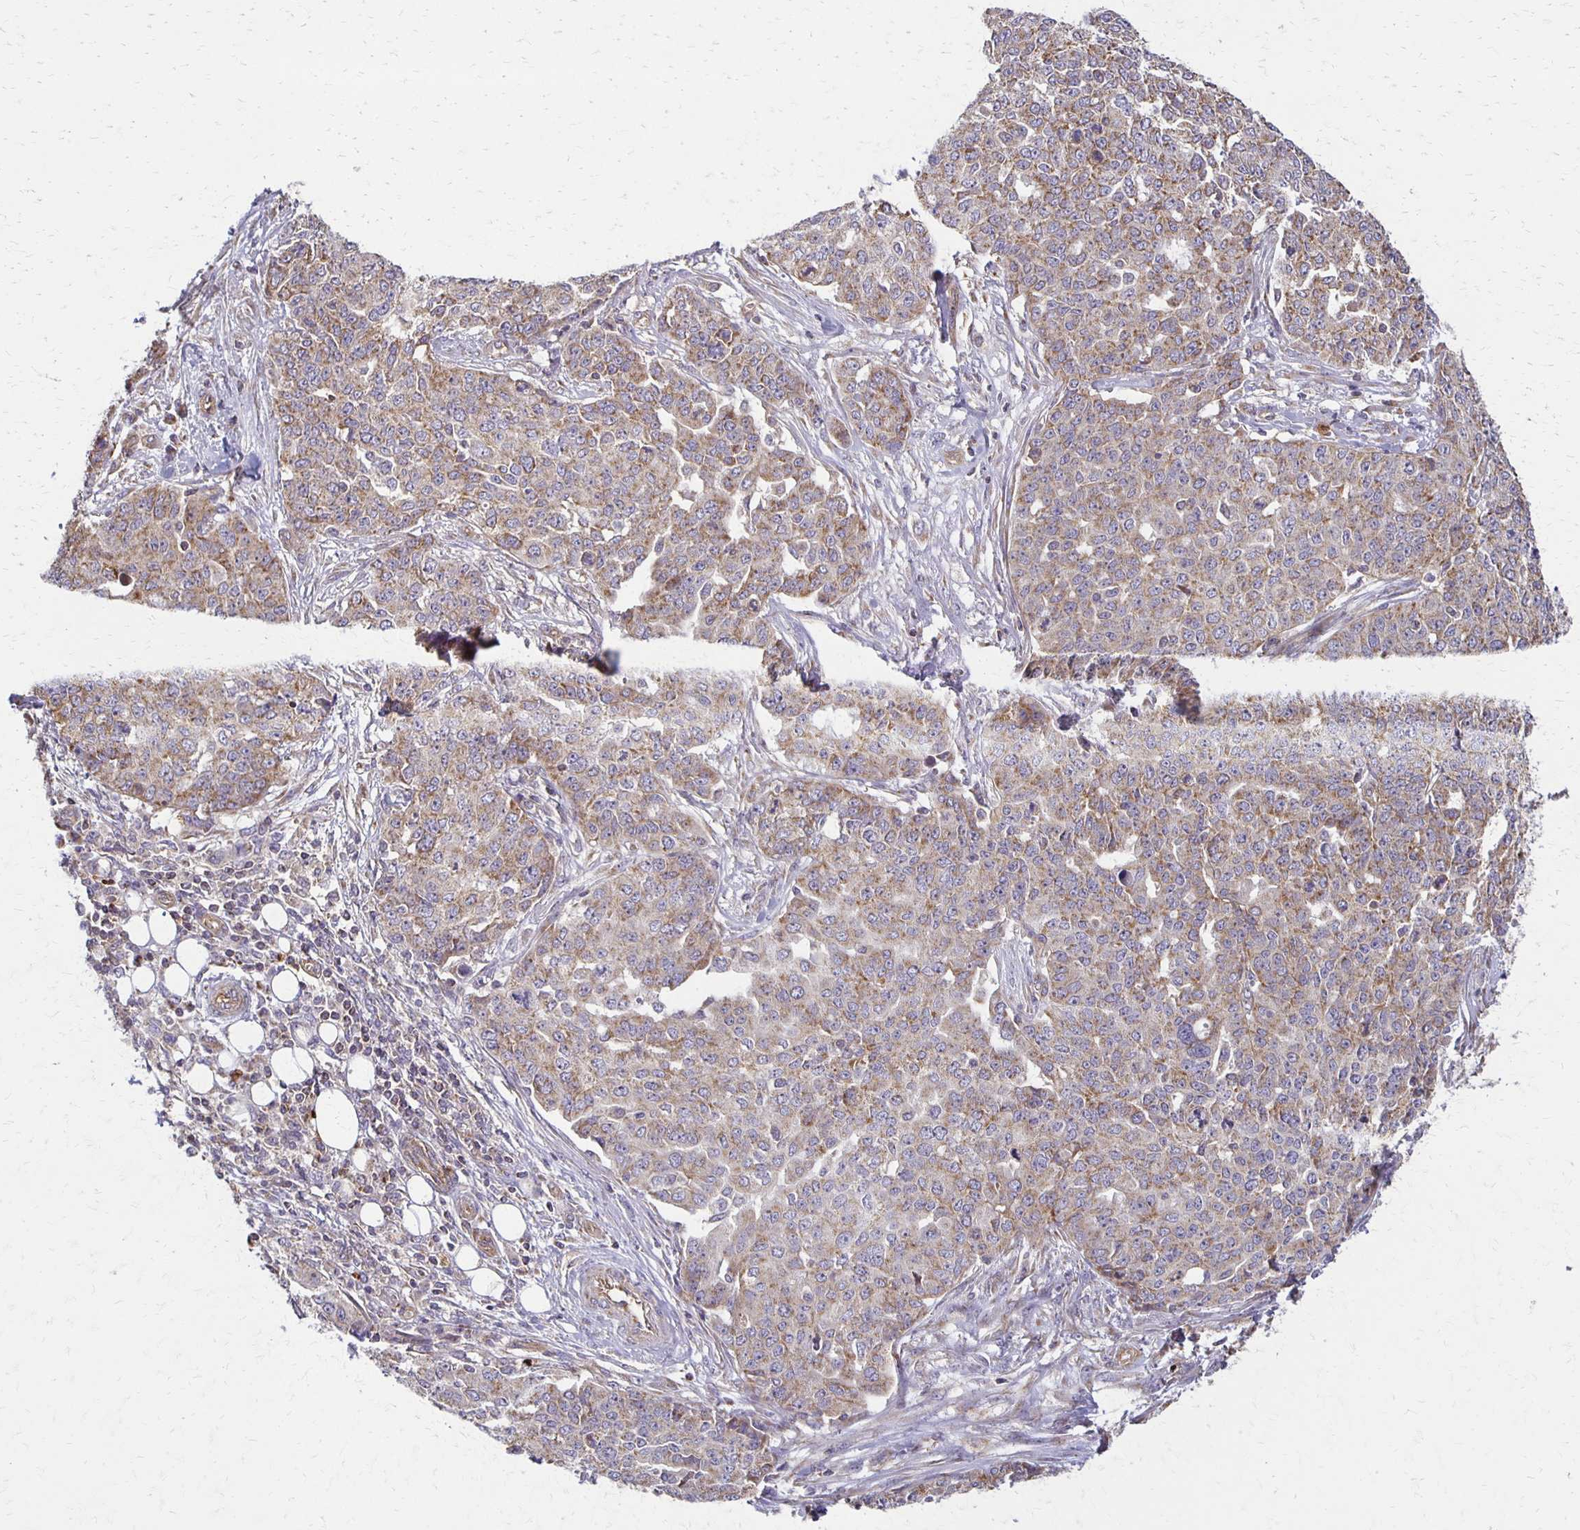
{"staining": {"intensity": "weak", "quantity": "25%-75%", "location": "cytoplasmic/membranous"}, "tissue": "ovarian cancer", "cell_type": "Tumor cells", "image_type": "cancer", "snomed": [{"axis": "morphology", "description": "Cystadenocarcinoma, serous, NOS"}, {"axis": "topography", "description": "Soft tissue"}, {"axis": "topography", "description": "Ovary"}], "caption": "Brown immunohistochemical staining in serous cystadenocarcinoma (ovarian) demonstrates weak cytoplasmic/membranous expression in approximately 25%-75% of tumor cells. The protein of interest is shown in brown color, while the nuclei are stained blue.", "gene": "EIF4EBP2", "patient": {"sex": "female", "age": 57}}